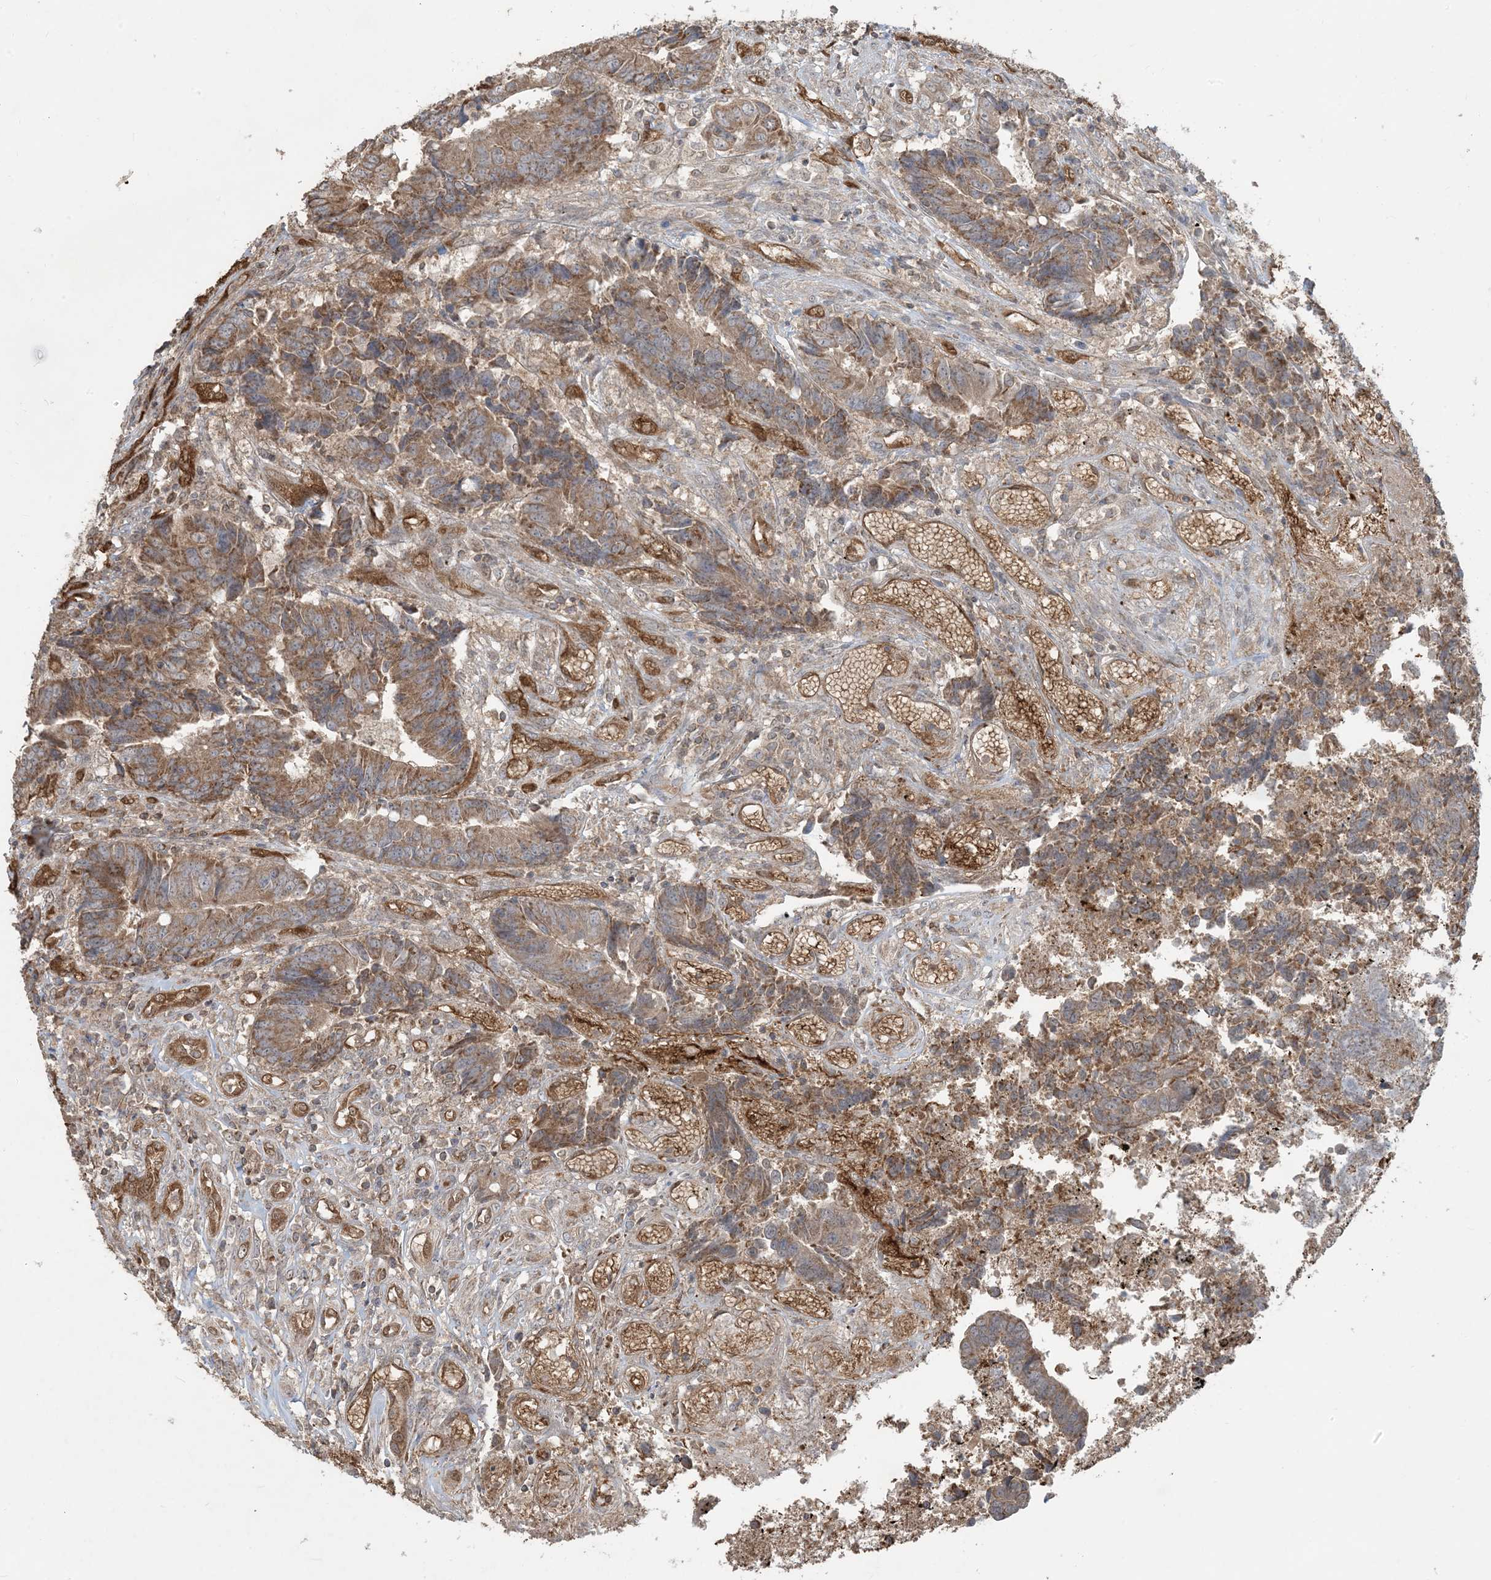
{"staining": {"intensity": "moderate", "quantity": ">75%", "location": "cytoplasmic/membranous"}, "tissue": "colorectal cancer", "cell_type": "Tumor cells", "image_type": "cancer", "snomed": [{"axis": "morphology", "description": "Adenocarcinoma, NOS"}, {"axis": "topography", "description": "Rectum"}], "caption": "Tumor cells display medium levels of moderate cytoplasmic/membranous staining in about >75% of cells in human colorectal cancer (adenocarcinoma).", "gene": "PPM1F", "patient": {"sex": "male", "age": 84}}